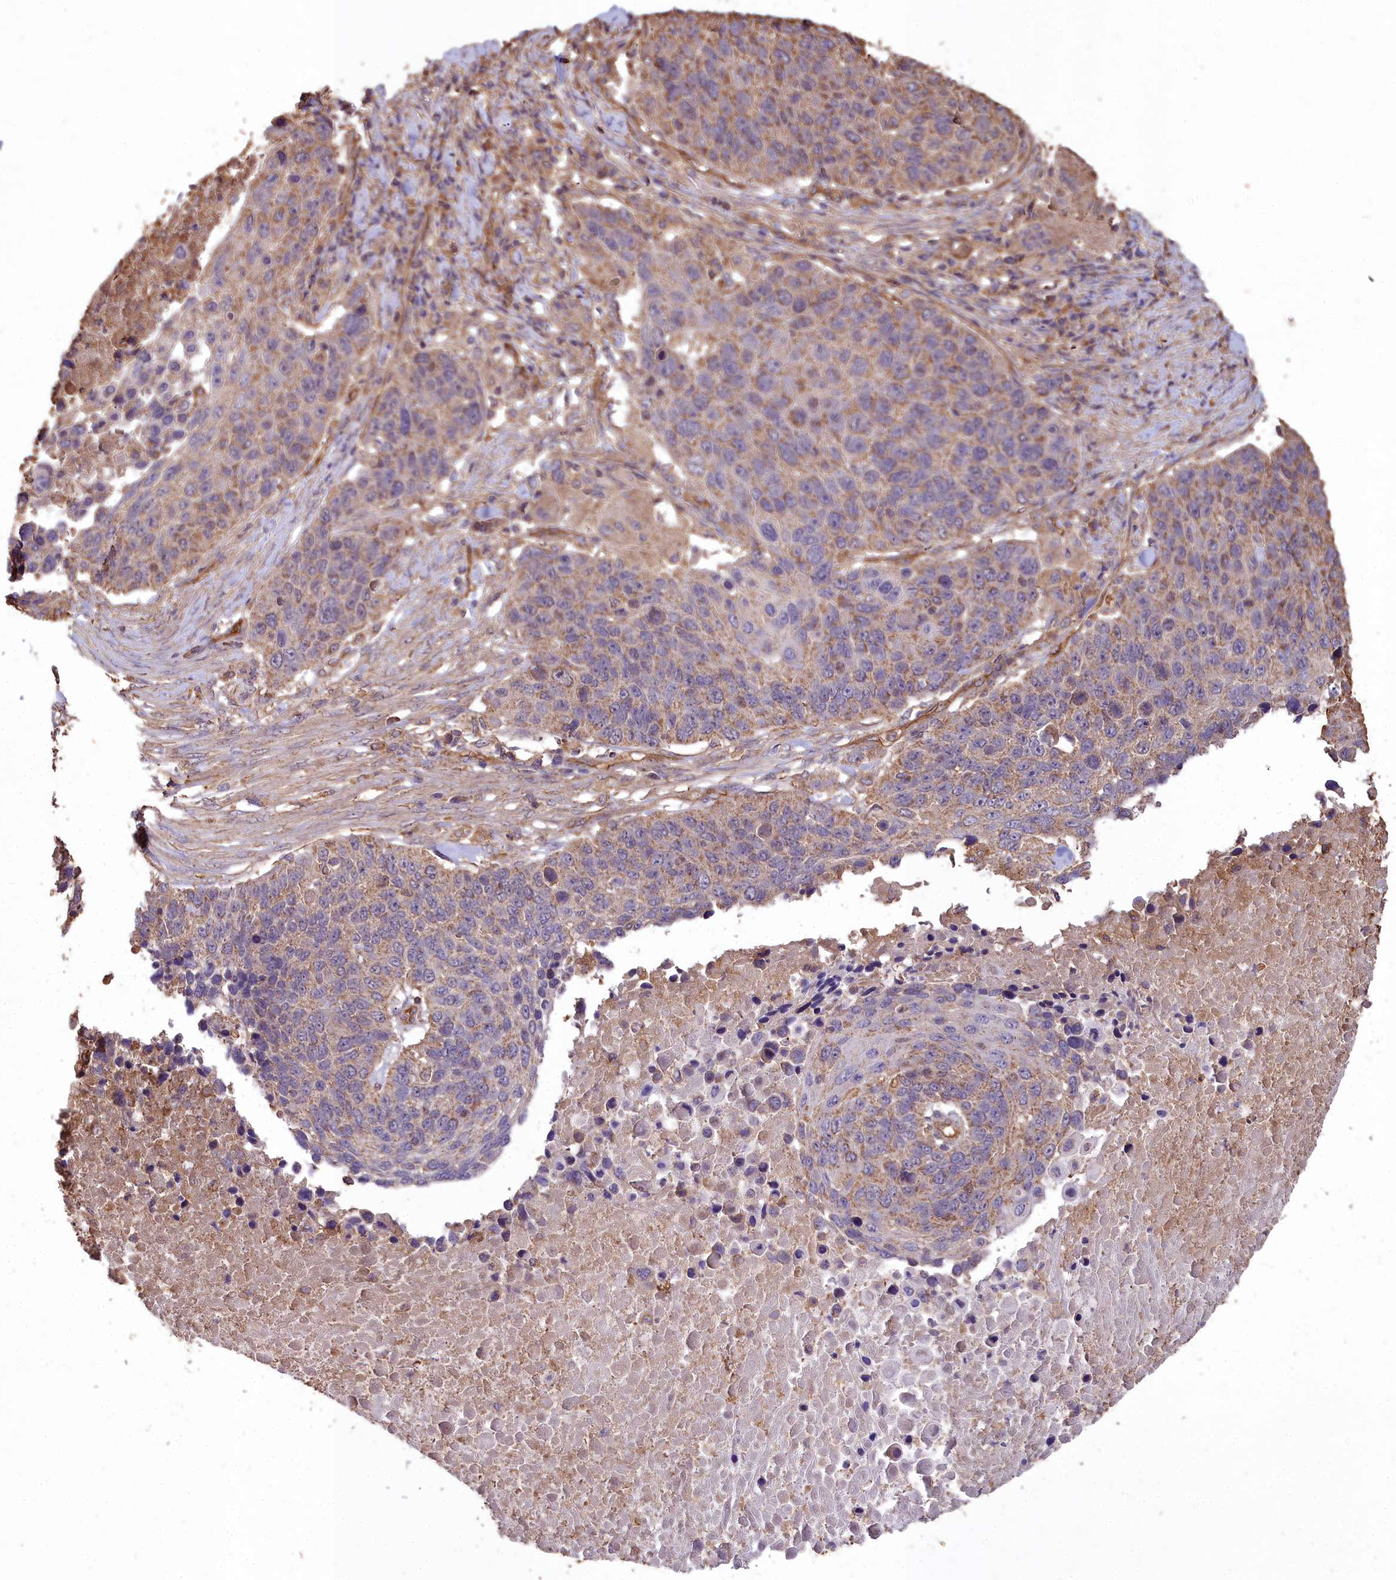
{"staining": {"intensity": "moderate", "quantity": ">75%", "location": "cytoplasmic/membranous"}, "tissue": "lung cancer", "cell_type": "Tumor cells", "image_type": "cancer", "snomed": [{"axis": "morphology", "description": "Normal tissue, NOS"}, {"axis": "morphology", "description": "Squamous cell carcinoma, NOS"}, {"axis": "topography", "description": "Lymph node"}, {"axis": "topography", "description": "Lung"}], "caption": "Protein staining of lung cancer (squamous cell carcinoma) tissue exhibits moderate cytoplasmic/membranous staining in approximately >75% of tumor cells.", "gene": "CEMIP2", "patient": {"sex": "male", "age": 66}}